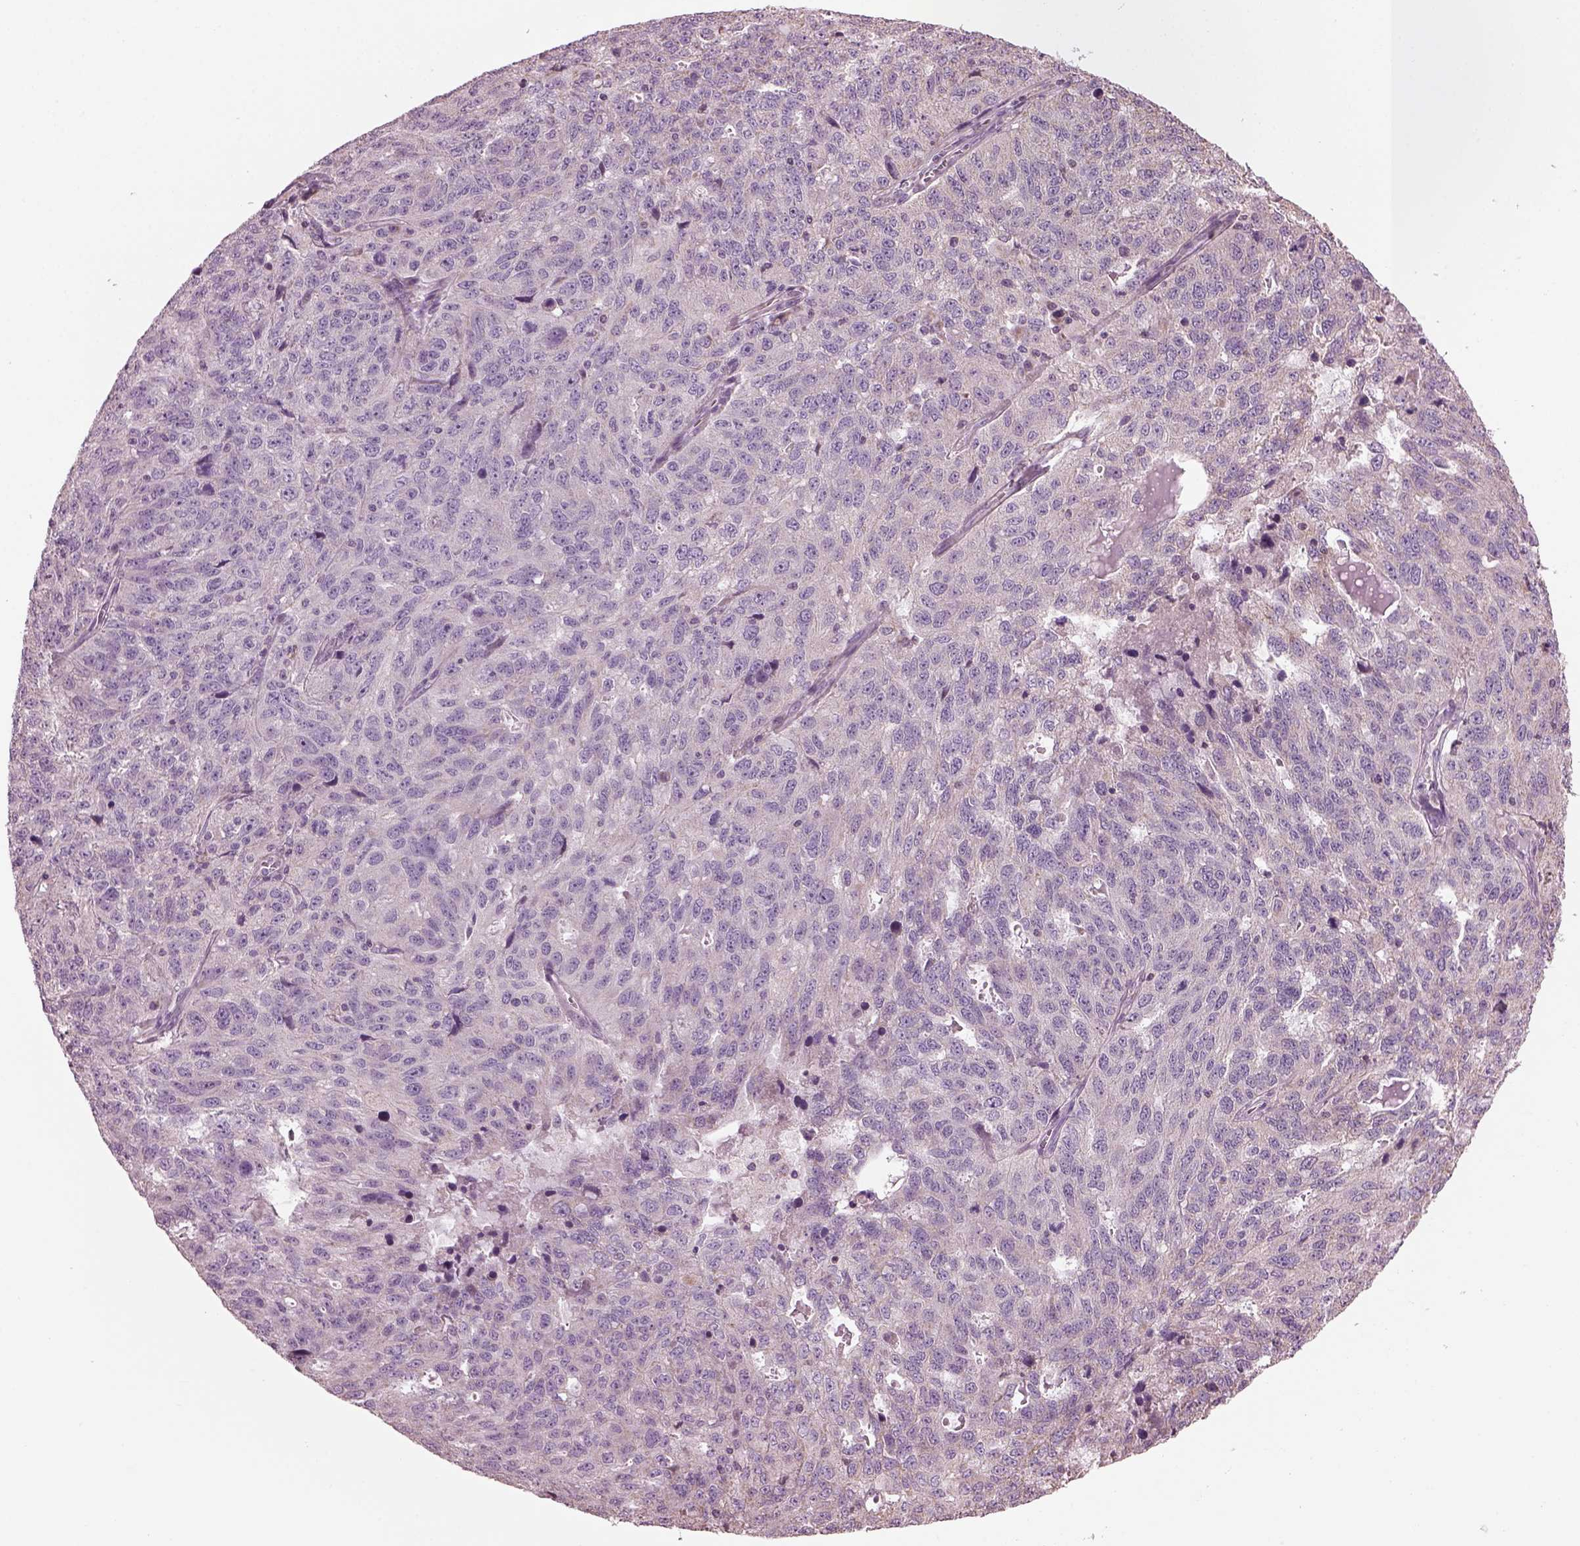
{"staining": {"intensity": "negative", "quantity": "none", "location": "none"}, "tissue": "ovarian cancer", "cell_type": "Tumor cells", "image_type": "cancer", "snomed": [{"axis": "morphology", "description": "Cystadenocarcinoma, serous, NOS"}, {"axis": "topography", "description": "Ovary"}], "caption": "Image shows no protein positivity in tumor cells of serous cystadenocarcinoma (ovarian) tissue.", "gene": "SPATA7", "patient": {"sex": "female", "age": 71}}